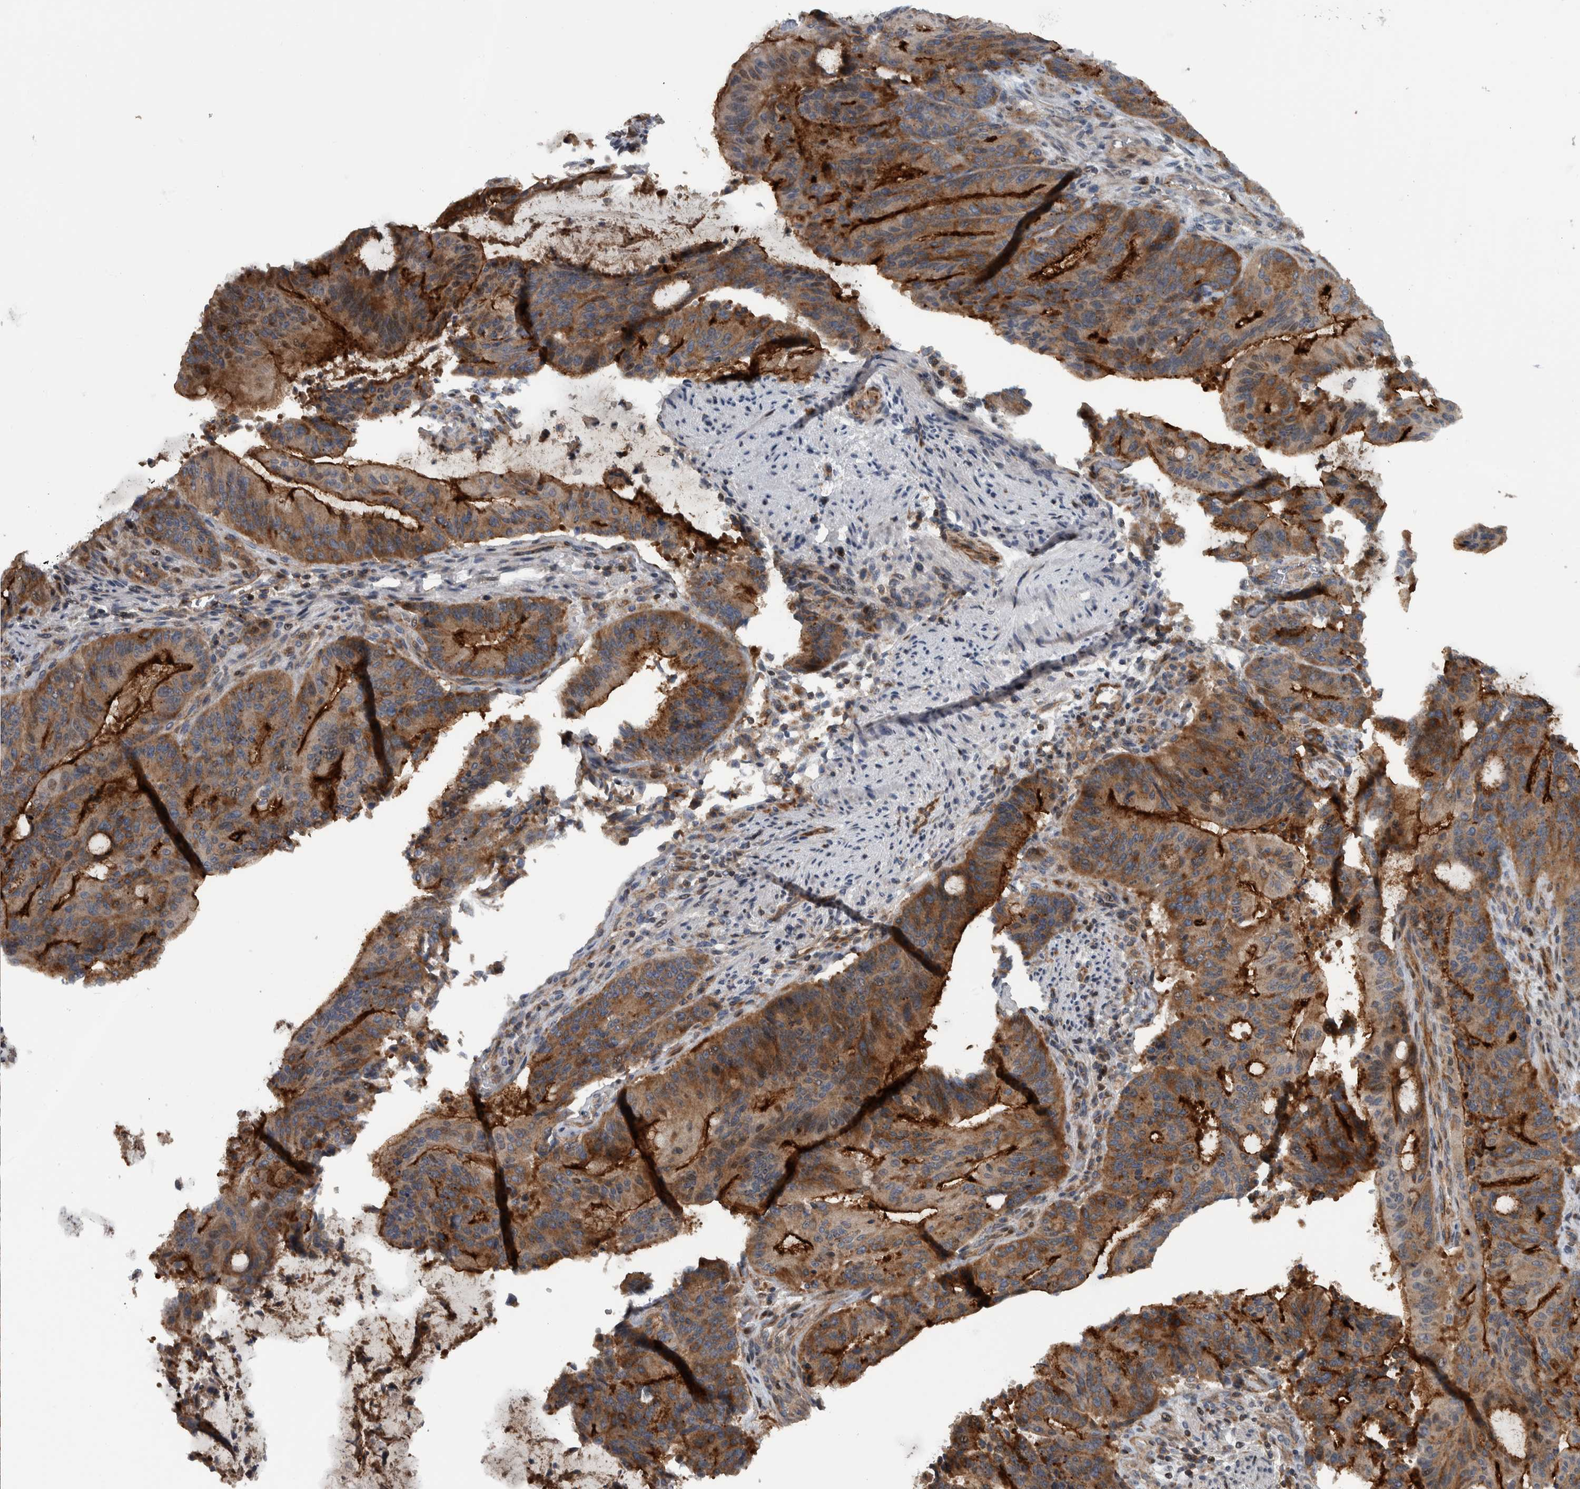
{"staining": {"intensity": "strong", "quantity": ">75%", "location": "cytoplasmic/membranous"}, "tissue": "liver cancer", "cell_type": "Tumor cells", "image_type": "cancer", "snomed": [{"axis": "morphology", "description": "Normal tissue, NOS"}, {"axis": "morphology", "description": "Cholangiocarcinoma"}, {"axis": "topography", "description": "Liver"}, {"axis": "topography", "description": "Peripheral nerve tissue"}], "caption": "Liver cancer stained with a protein marker reveals strong staining in tumor cells.", "gene": "BAIAP2L1", "patient": {"sex": "female", "age": 73}}